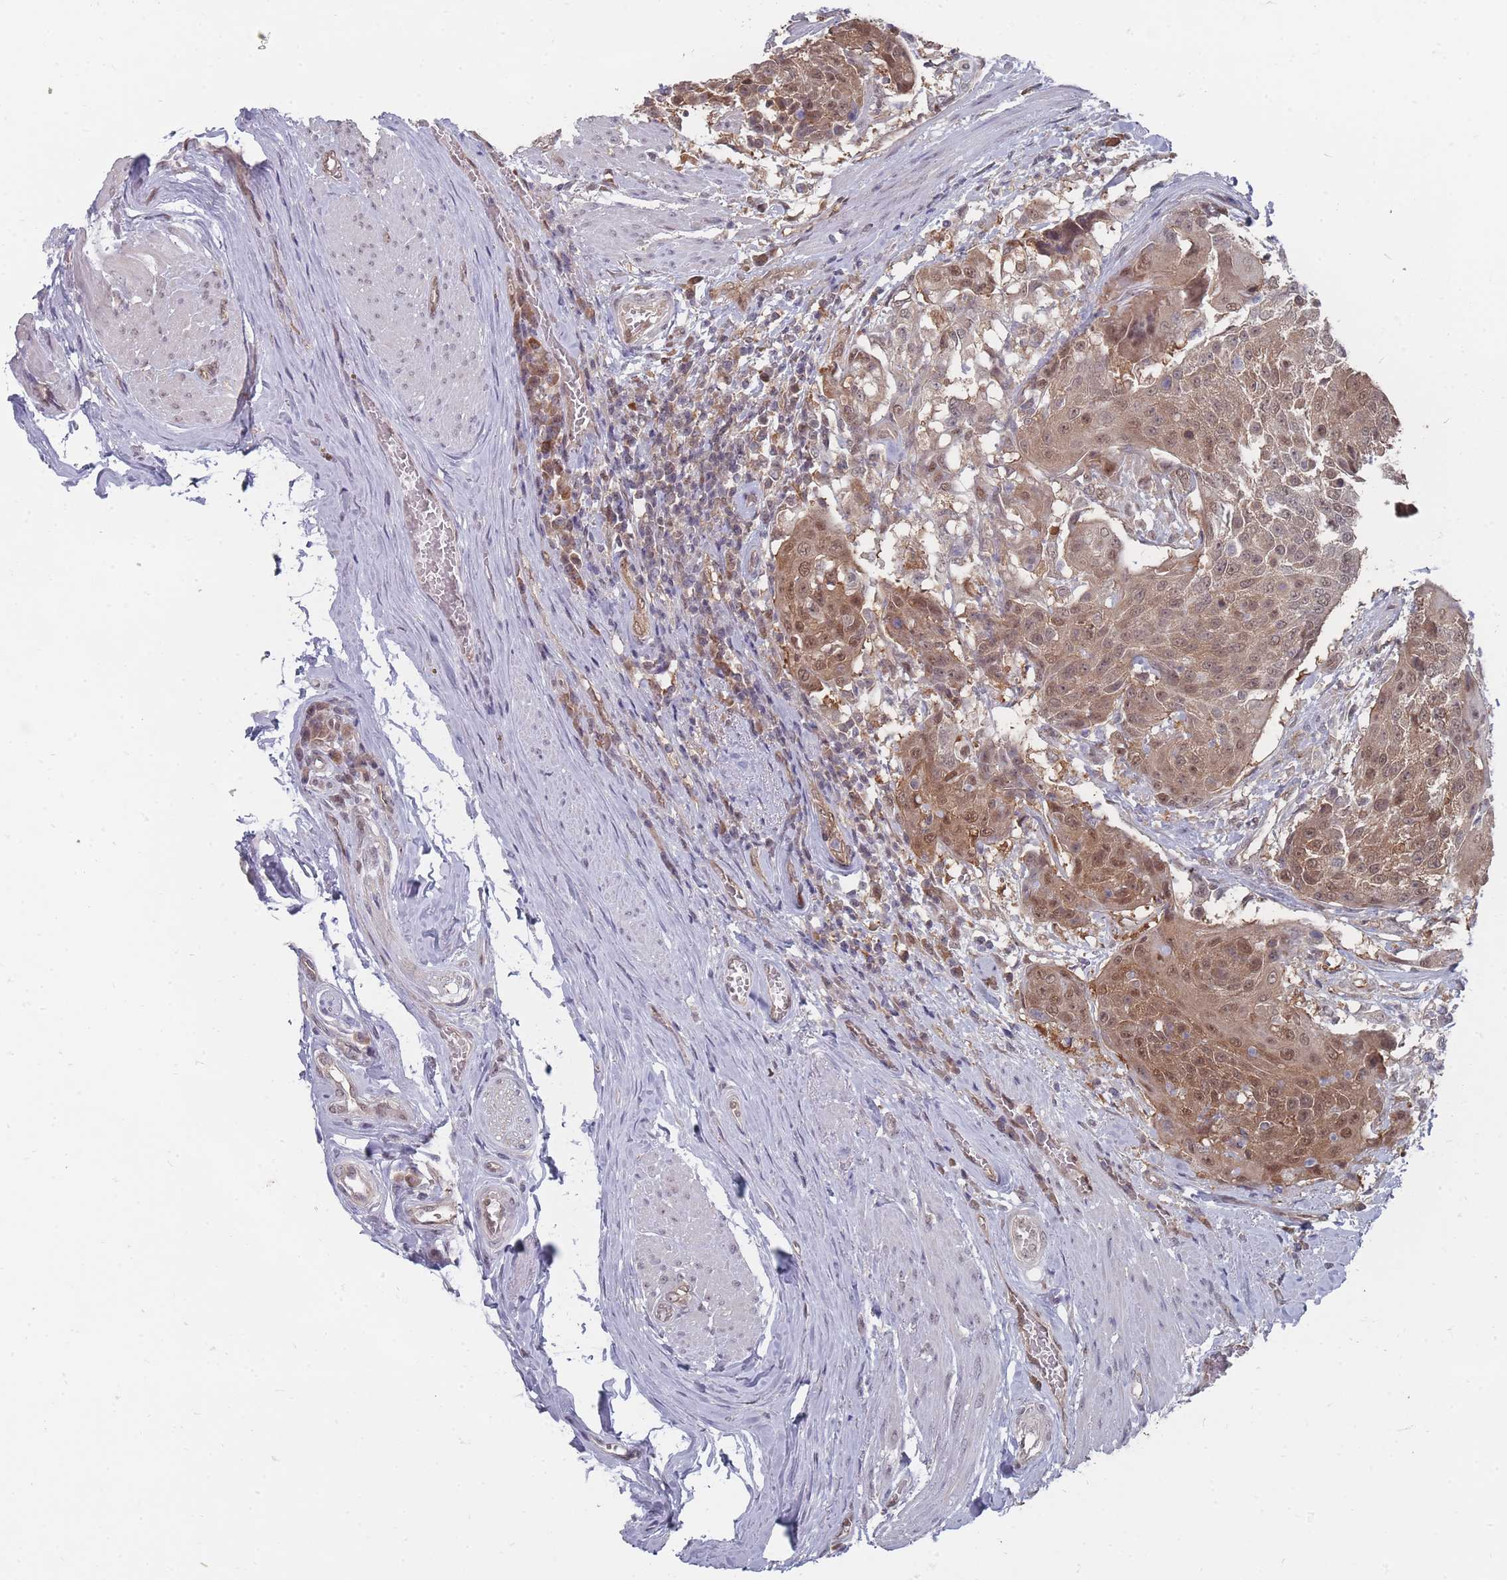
{"staining": {"intensity": "moderate", "quantity": ">75%", "location": "cytoplasmic/membranous,nuclear"}, "tissue": "urothelial cancer", "cell_type": "Tumor cells", "image_type": "cancer", "snomed": [{"axis": "morphology", "description": "Urothelial carcinoma, High grade"}, {"axis": "topography", "description": "Urinary bladder"}], "caption": "Tumor cells exhibit moderate cytoplasmic/membranous and nuclear positivity in approximately >75% of cells in high-grade urothelial carcinoma.", "gene": "NKD1", "patient": {"sex": "female", "age": 63}}